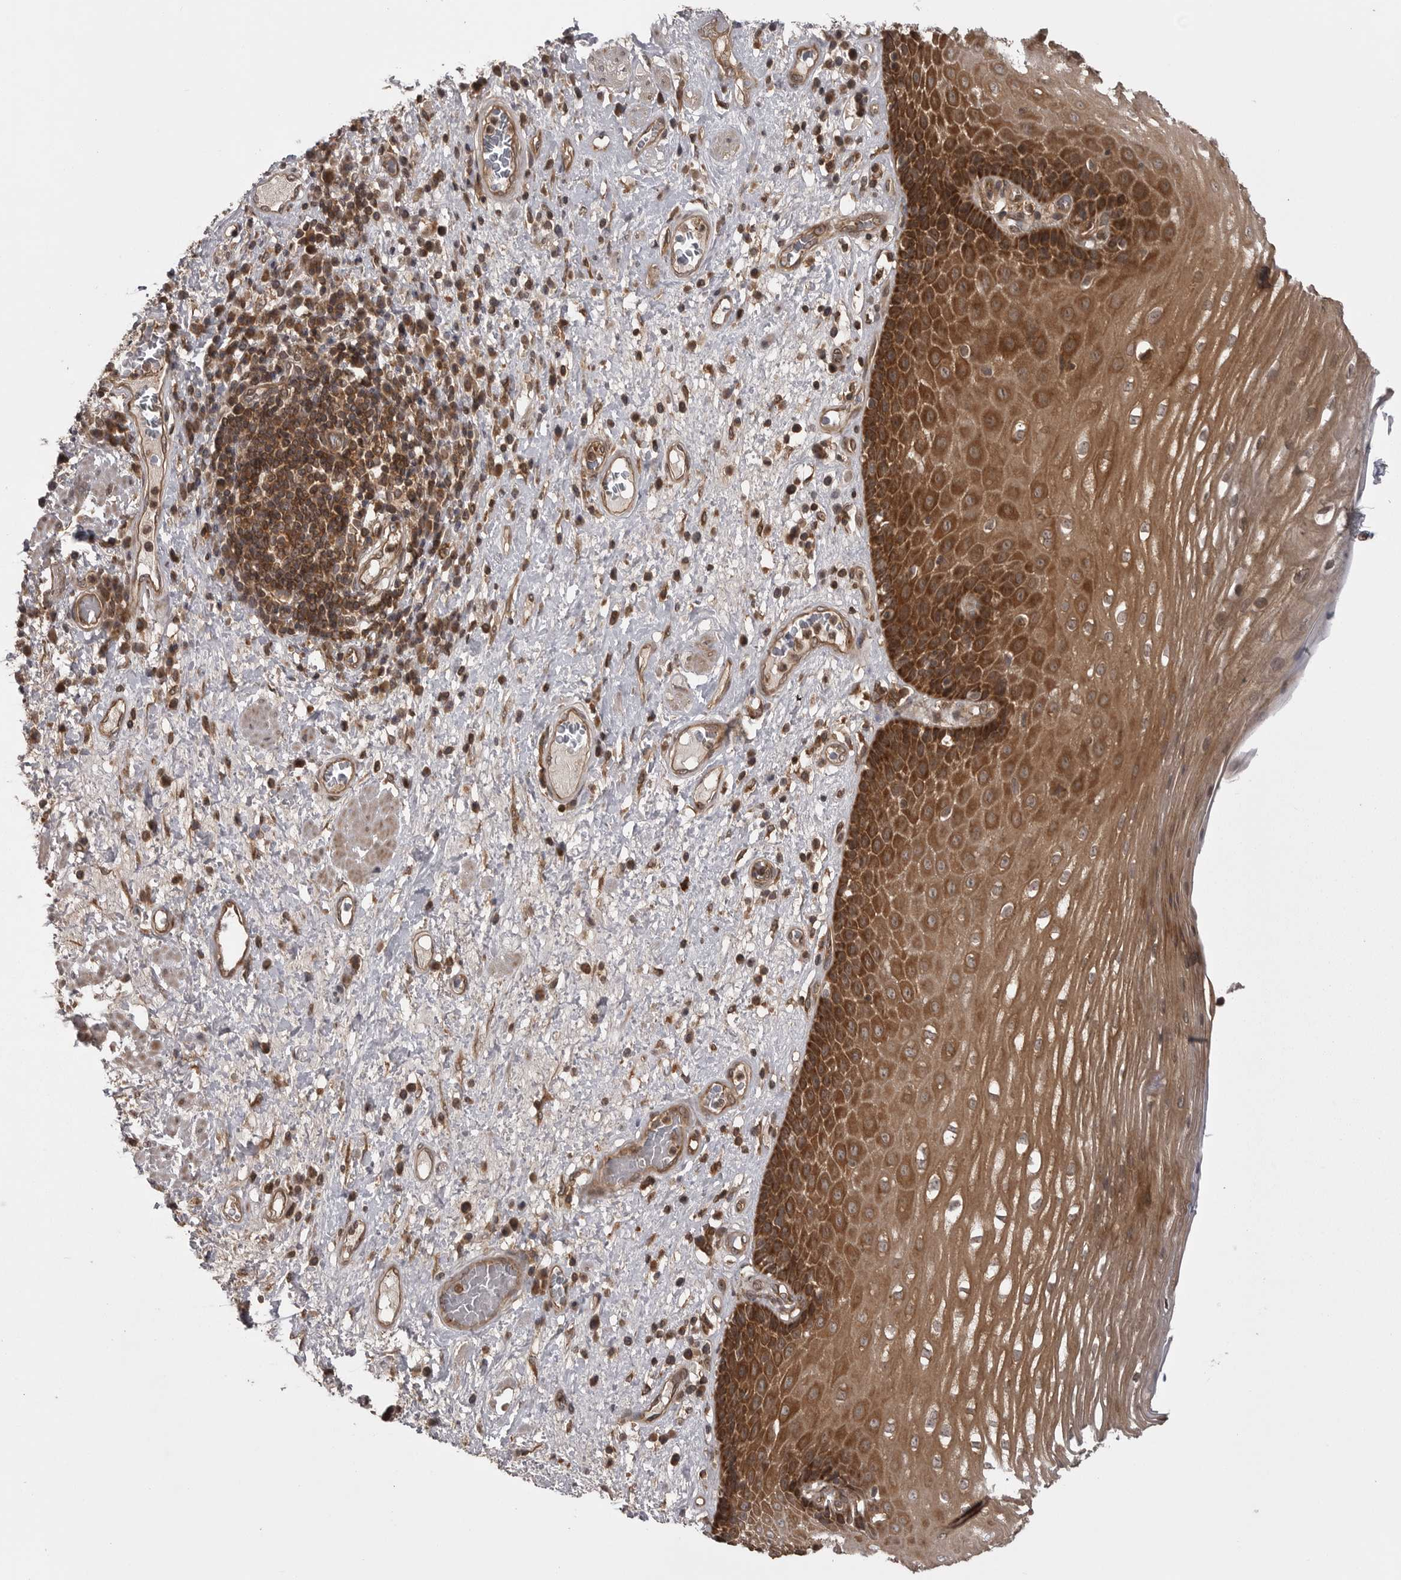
{"staining": {"intensity": "strong", "quantity": ">75%", "location": "cytoplasmic/membranous"}, "tissue": "esophagus", "cell_type": "Squamous epithelial cells", "image_type": "normal", "snomed": [{"axis": "morphology", "description": "Normal tissue, NOS"}, {"axis": "morphology", "description": "Adenocarcinoma, NOS"}, {"axis": "topography", "description": "Esophagus"}], "caption": "Immunohistochemical staining of benign human esophagus shows strong cytoplasmic/membranous protein positivity in about >75% of squamous epithelial cells.", "gene": "STK24", "patient": {"sex": "male", "age": 62}}